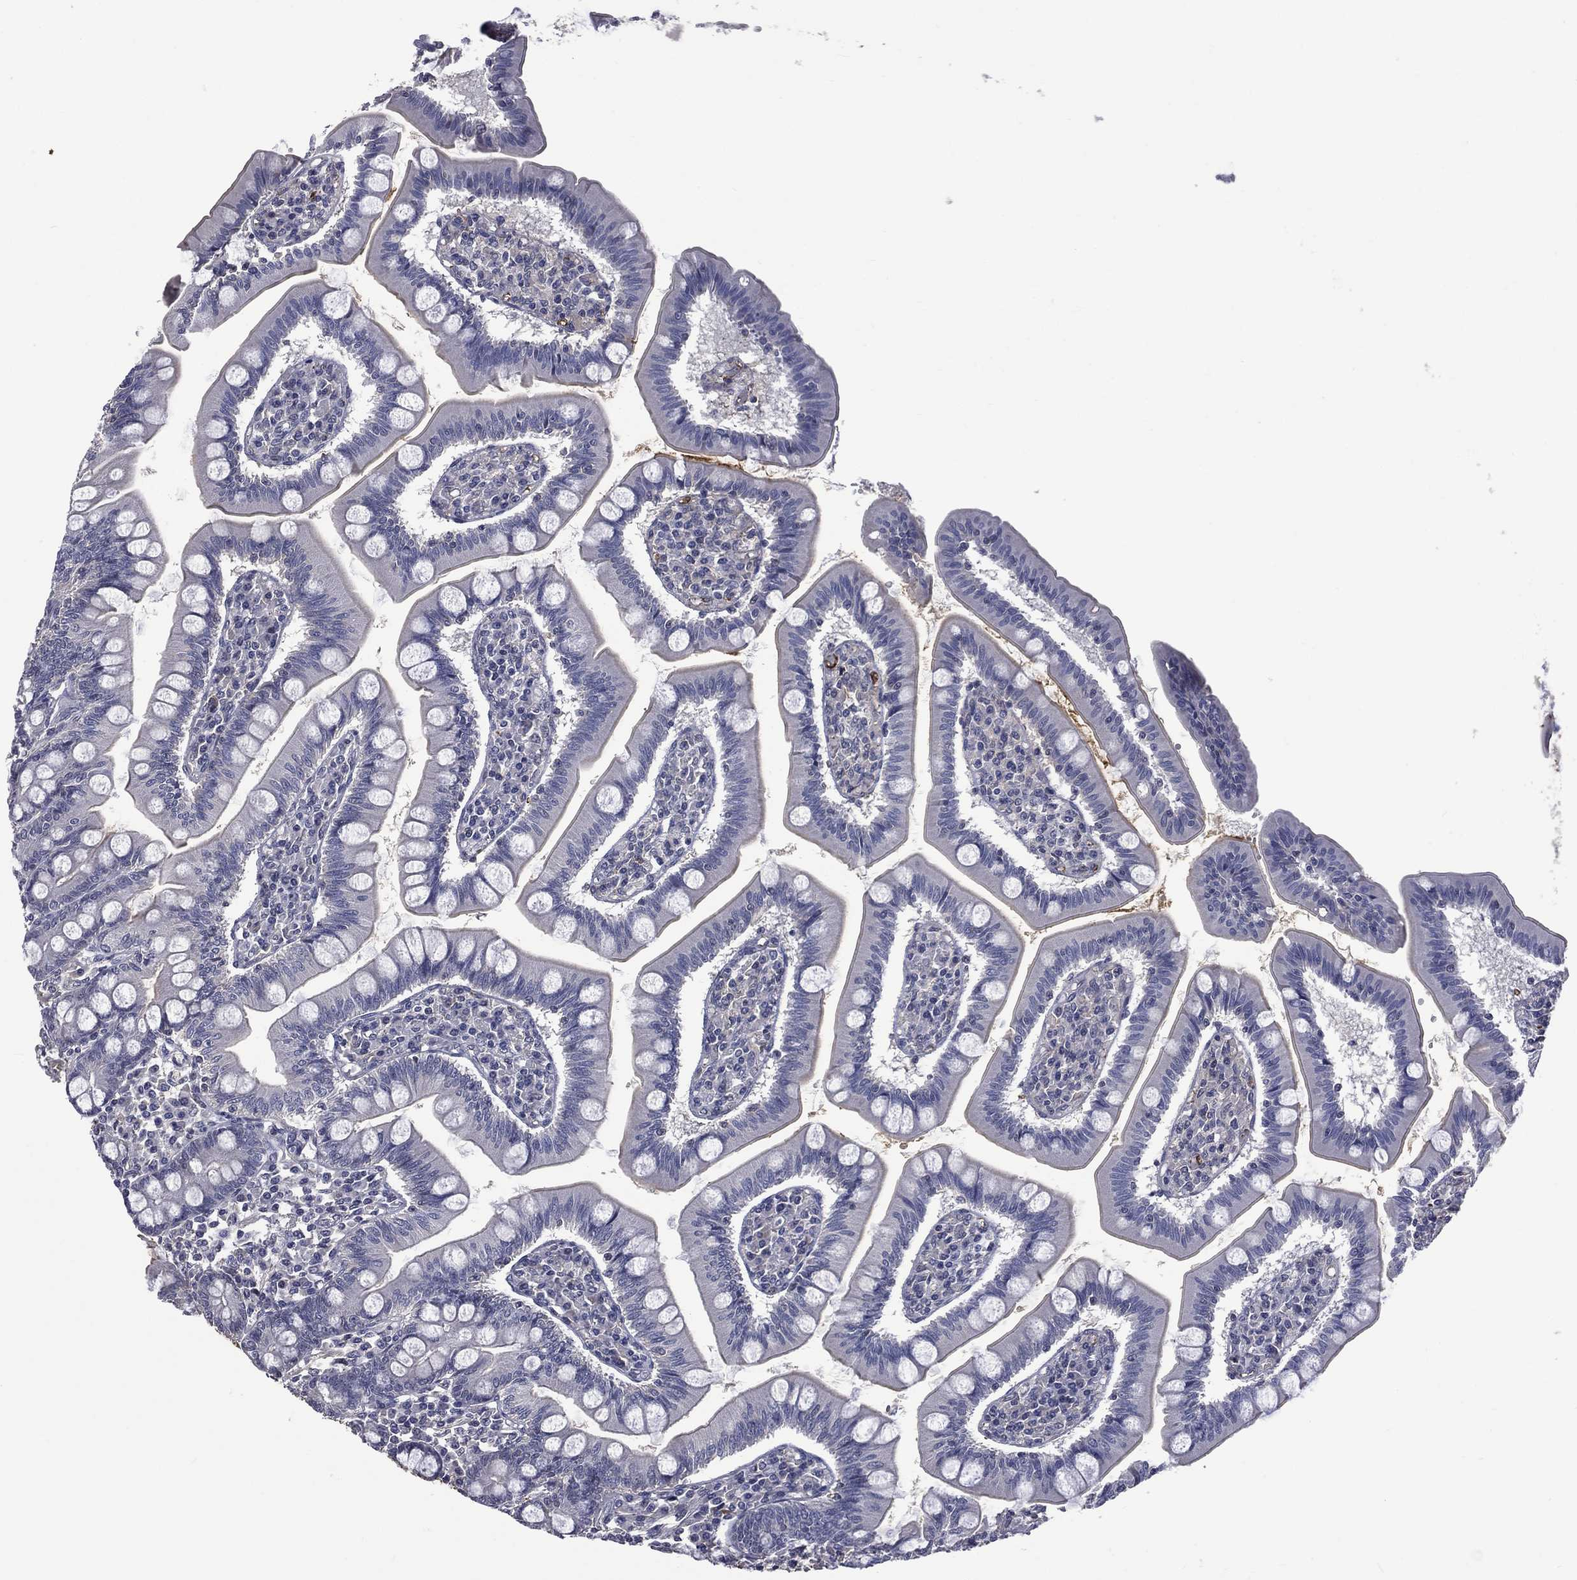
{"staining": {"intensity": "negative", "quantity": "none", "location": "none"}, "tissue": "small intestine", "cell_type": "Glandular cells", "image_type": "normal", "snomed": [{"axis": "morphology", "description": "Normal tissue, NOS"}, {"axis": "topography", "description": "Small intestine"}], "caption": "The image demonstrates no staining of glandular cells in normal small intestine. (IHC, brightfield microscopy, high magnification).", "gene": "FGG", "patient": {"sex": "male", "age": 88}}